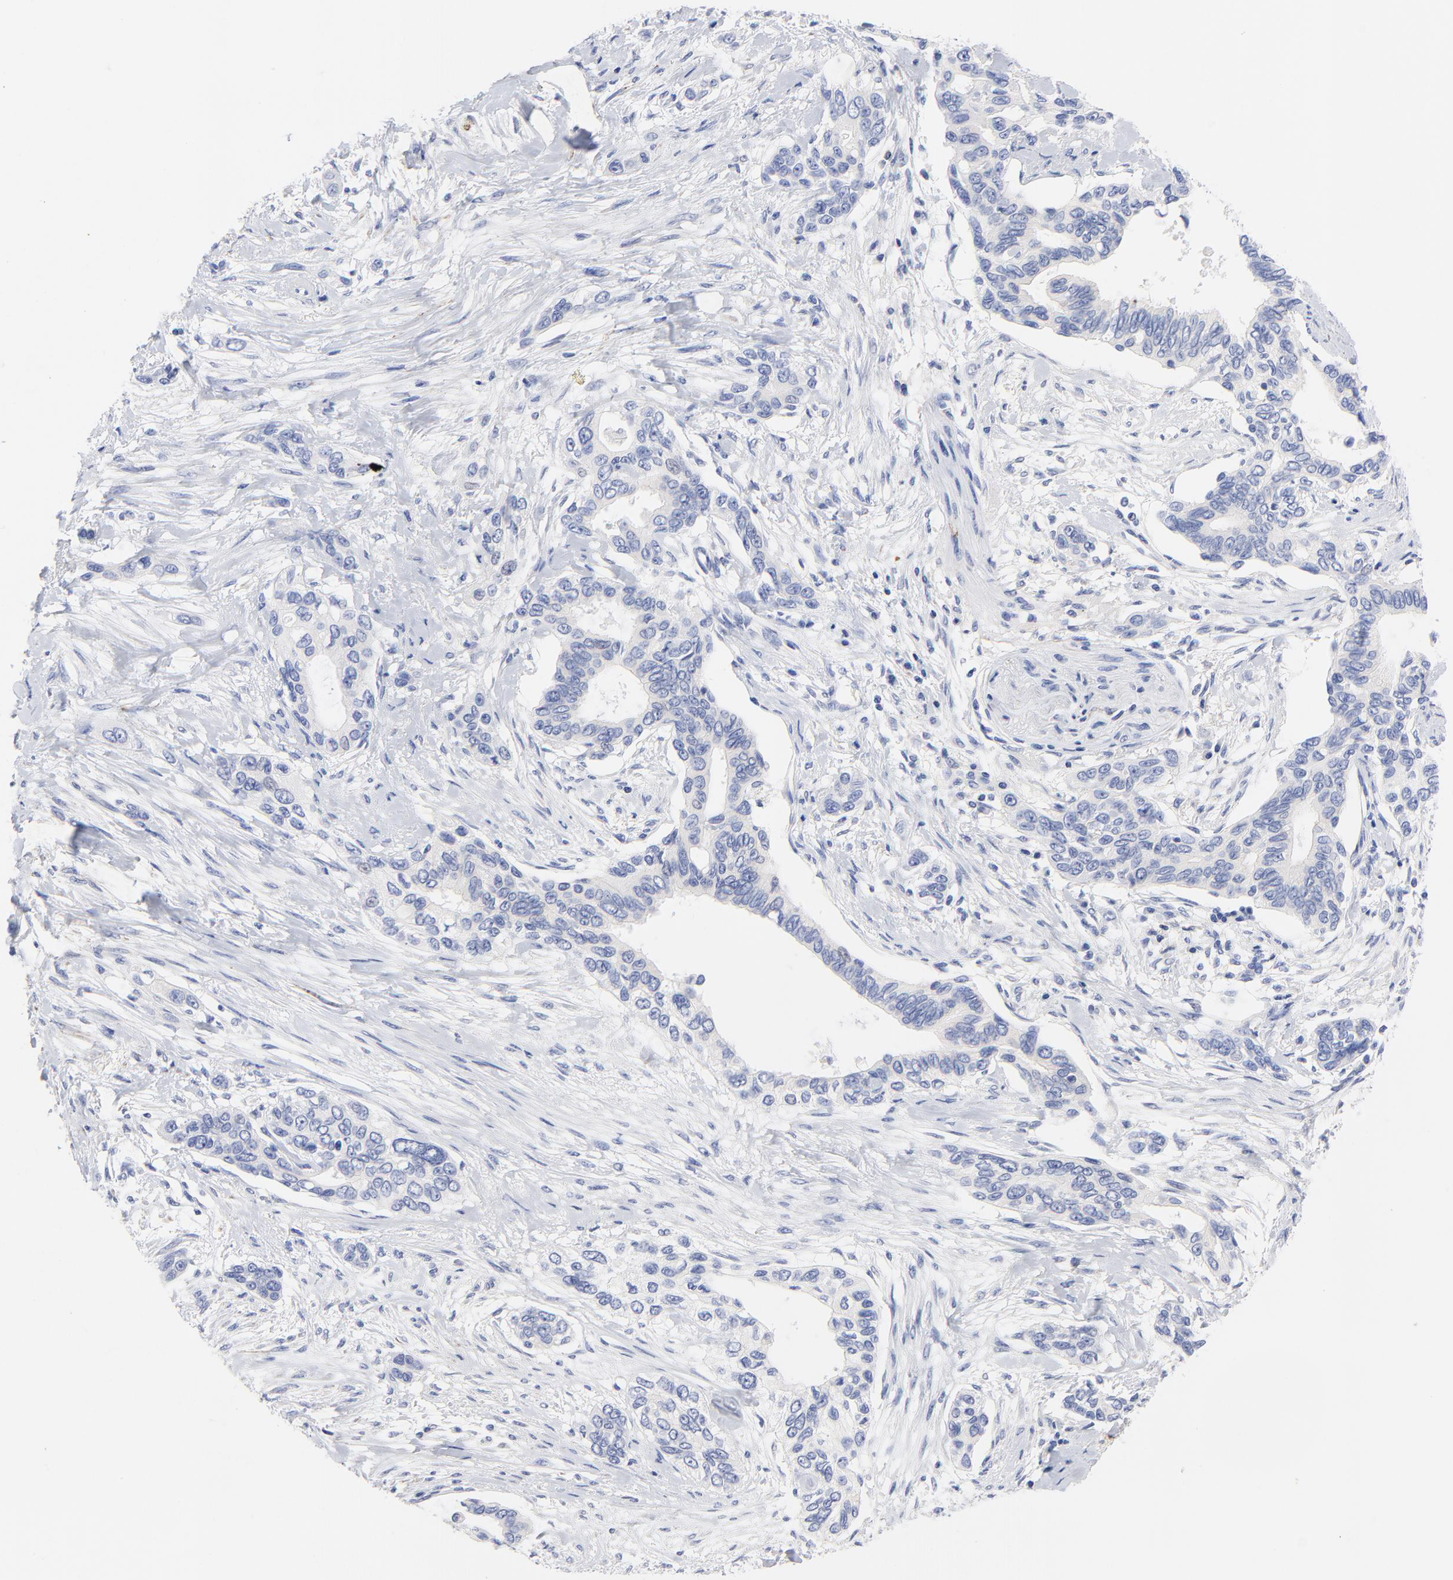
{"staining": {"intensity": "negative", "quantity": "none", "location": "none"}, "tissue": "pancreatic cancer", "cell_type": "Tumor cells", "image_type": "cancer", "snomed": [{"axis": "morphology", "description": "Adenocarcinoma, NOS"}, {"axis": "topography", "description": "Pancreas"}], "caption": "Pancreatic cancer (adenocarcinoma) stained for a protein using IHC displays no expression tumor cells.", "gene": "FBXO10", "patient": {"sex": "female", "age": 60}}